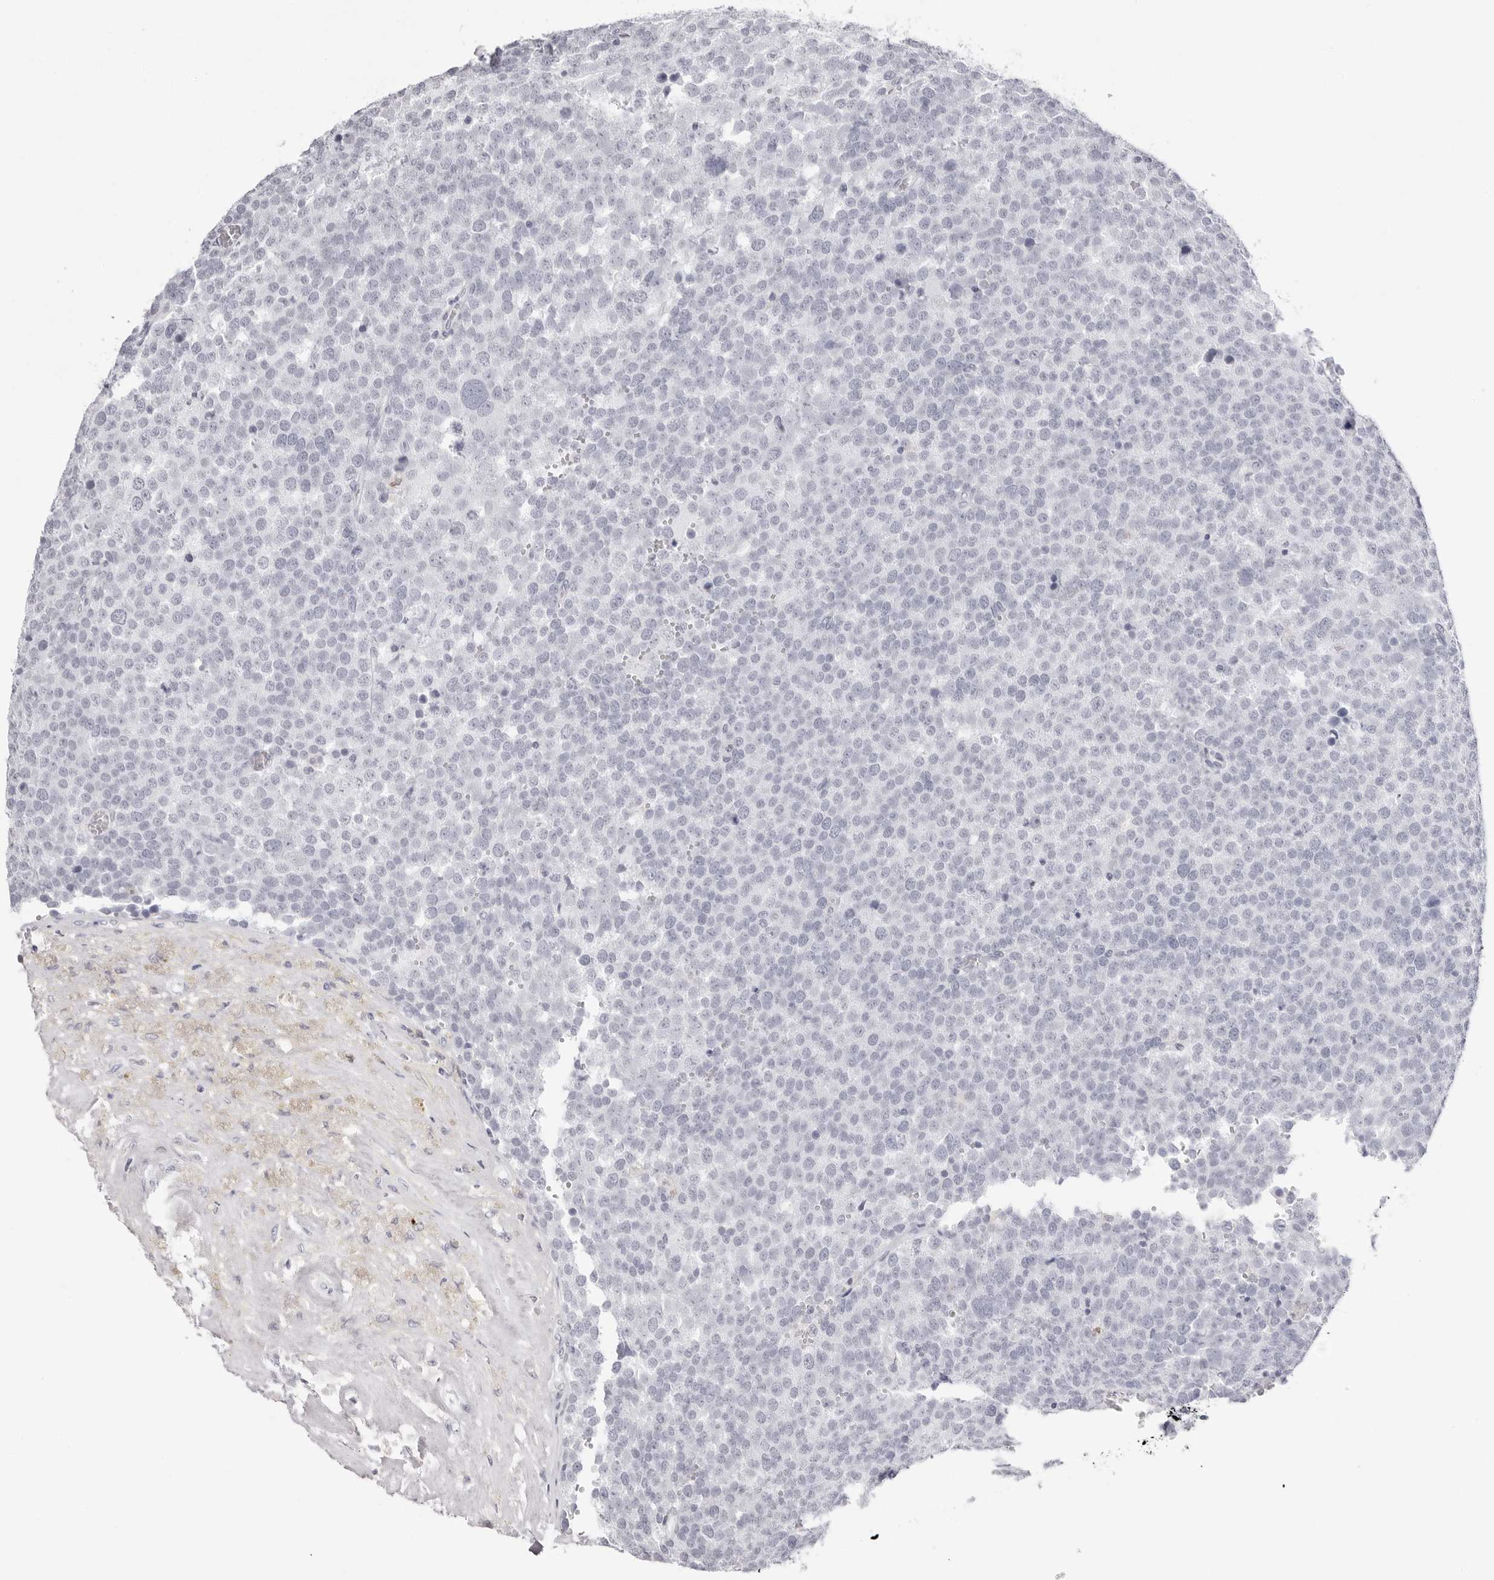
{"staining": {"intensity": "negative", "quantity": "none", "location": "none"}, "tissue": "testis cancer", "cell_type": "Tumor cells", "image_type": "cancer", "snomed": [{"axis": "morphology", "description": "Seminoma, NOS"}, {"axis": "topography", "description": "Testis"}], "caption": "IHC histopathology image of human testis cancer (seminoma) stained for a protein (brown), which displays no positivity in tumor cells. The staining is performed using DAB (3,3'-diaminobenzidine) brown chromogen with nuclei counter-stained in using hematoxylin.", "gene": "INSL3", "patient": {"sex": "male", "age": 71}}